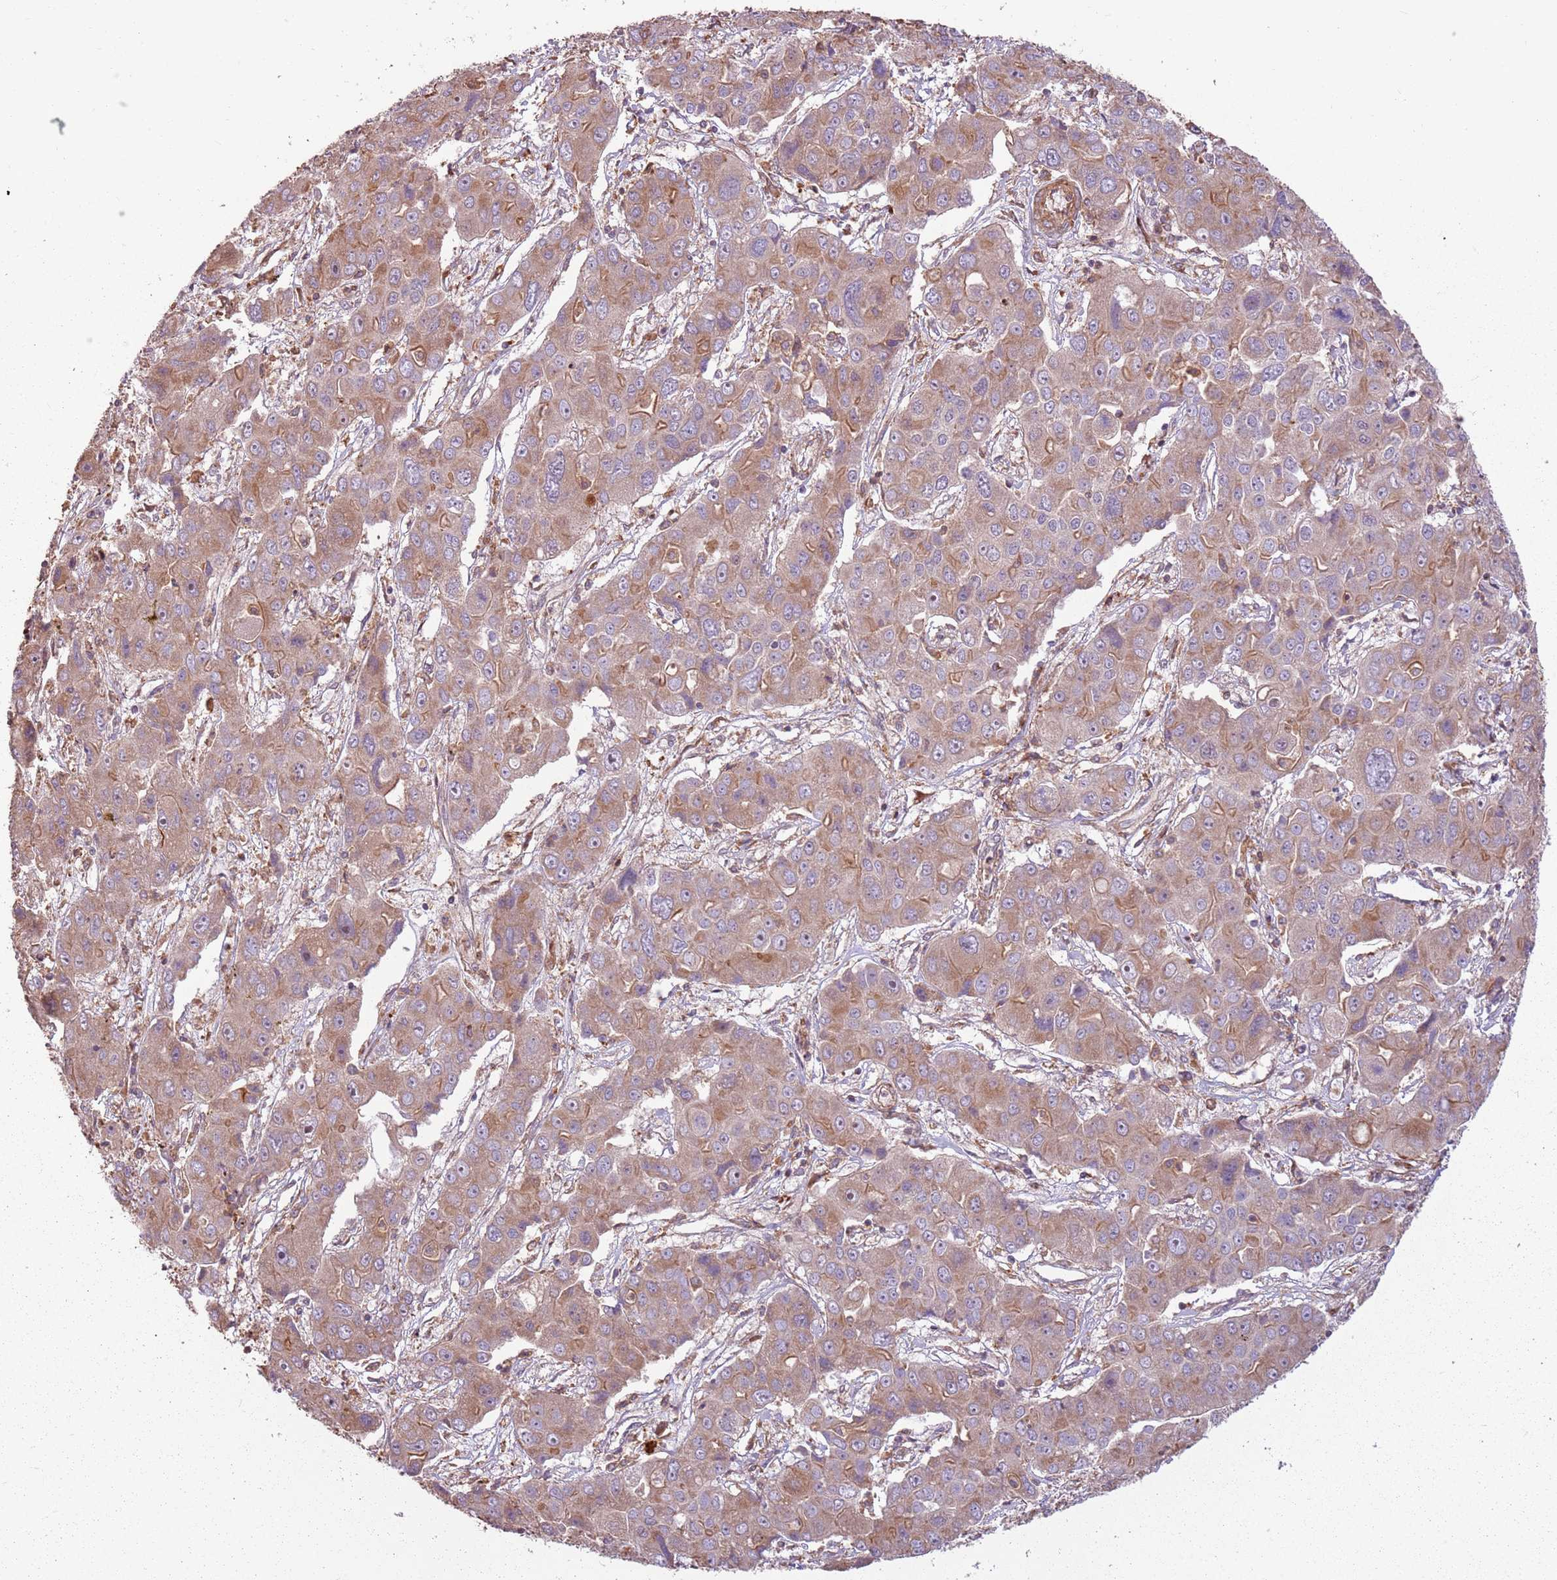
{"staining": {"intensity": "moderate", "quantity": ">75%", "location": "cytoplasmic/membranous"}, "tissue": "liver cancer", "cell_type": "Tumor cells", "image_type": "cancer", "snomed": [{"axis": "morphology", "description": "Cholangiocarcinoma"}, {"axis": "topography", "description": "Liver"}], "caption": "Tumor cells show medium levels of moderate cytoplasmic/membranous staining in about >75% of cells in cholangiocarcinoma (liver). The protein of interest is shown in brown color, while the nuclei are stained blue.", "gene": "RPL21", "patient": {"sex": "male", "age": 67}}